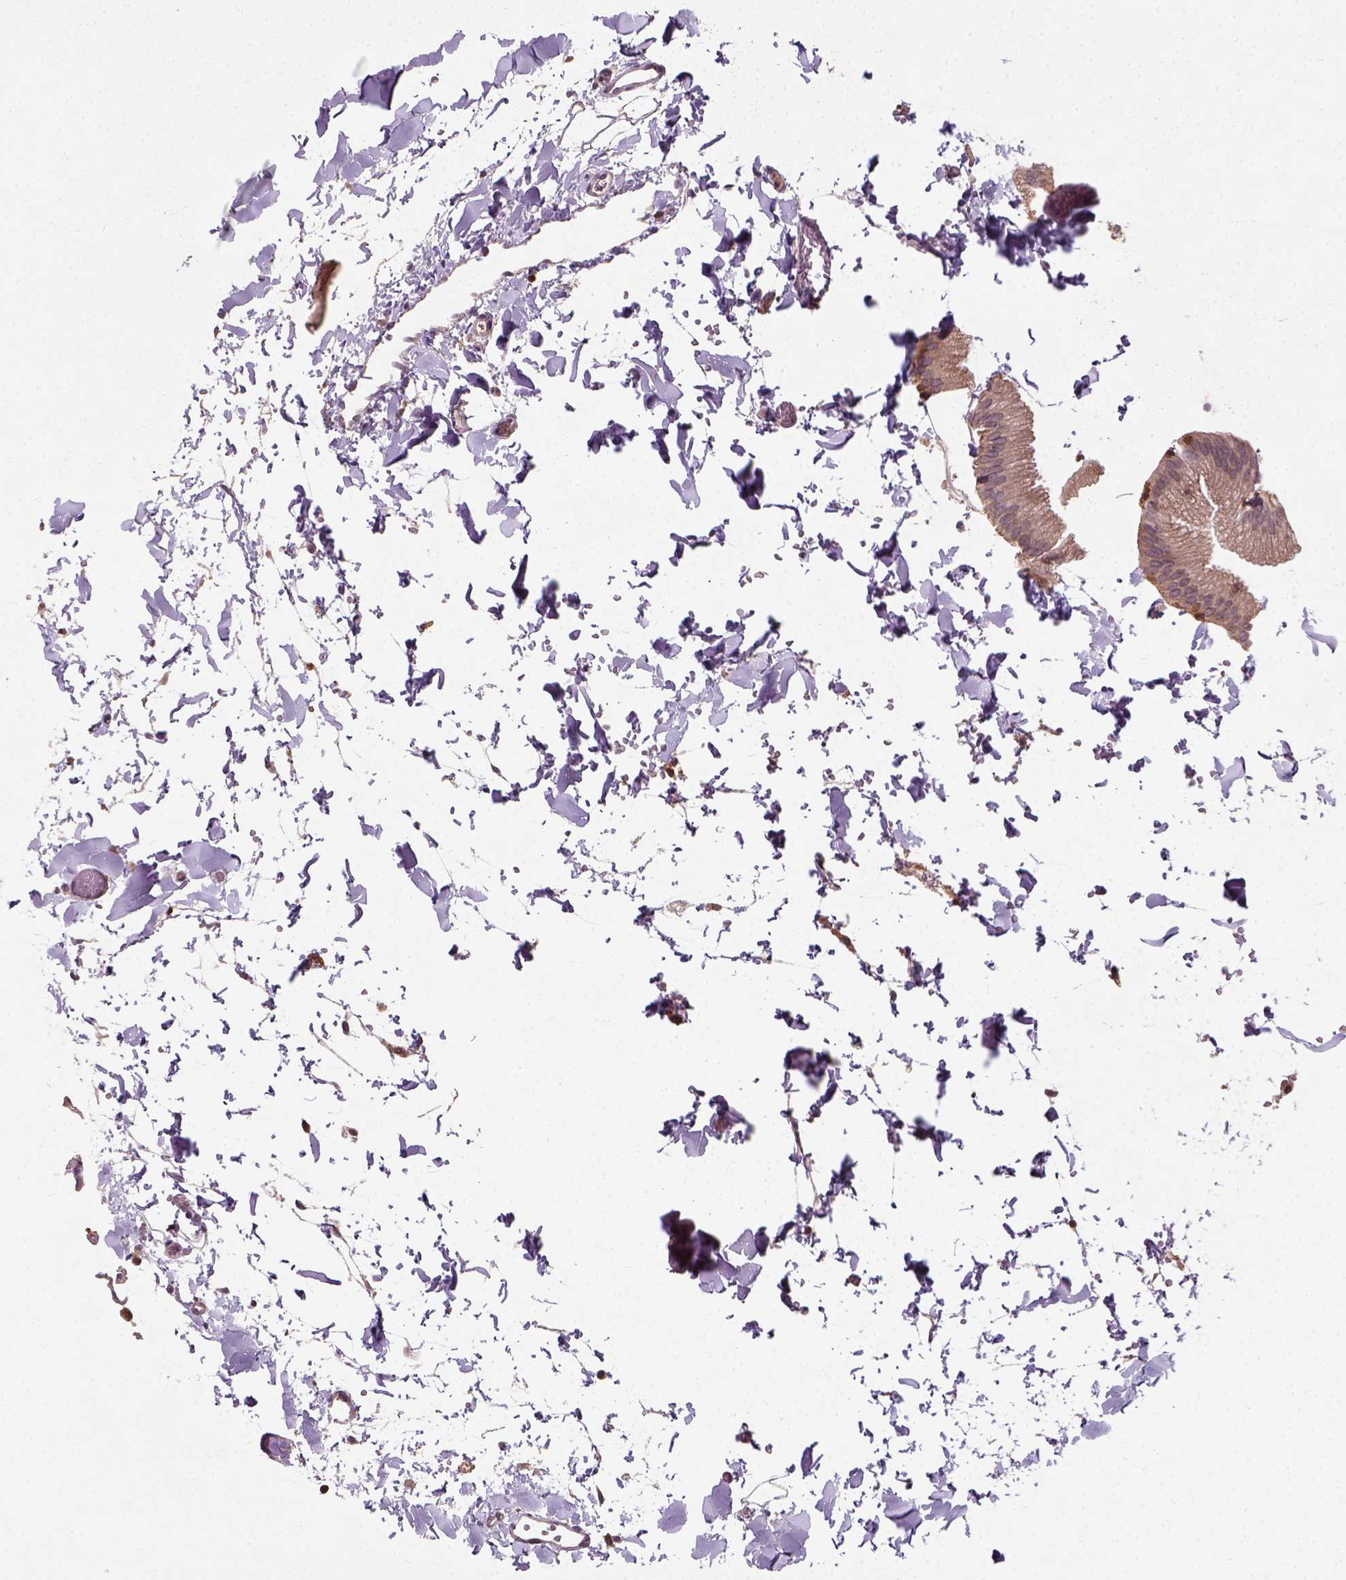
{"staining": {"intensity": "weak", "quantity": ">75%", "location": "cytoplasmic/membranous"}, "tissue": "gallbladder", "cell_type": "Glandular cells", "image_type": "normal", "snomed": [{"axis": "morphology", "description": "Normal tissue, NOS"}, {"axis": "topography", "description": "Gallbladder"}, {"axis": "topography", "description": "Peripheral nerve tissue"}], "caption": "IHC photomicrograph of normal human gallbladder stained for a protein (brown), which reveals low levels of weak cytoplasmic/membranous expression in approximately >75% of glandular cells.", "gene": "CAMKK1", "patient": {"sex": "male", "age": 17}}